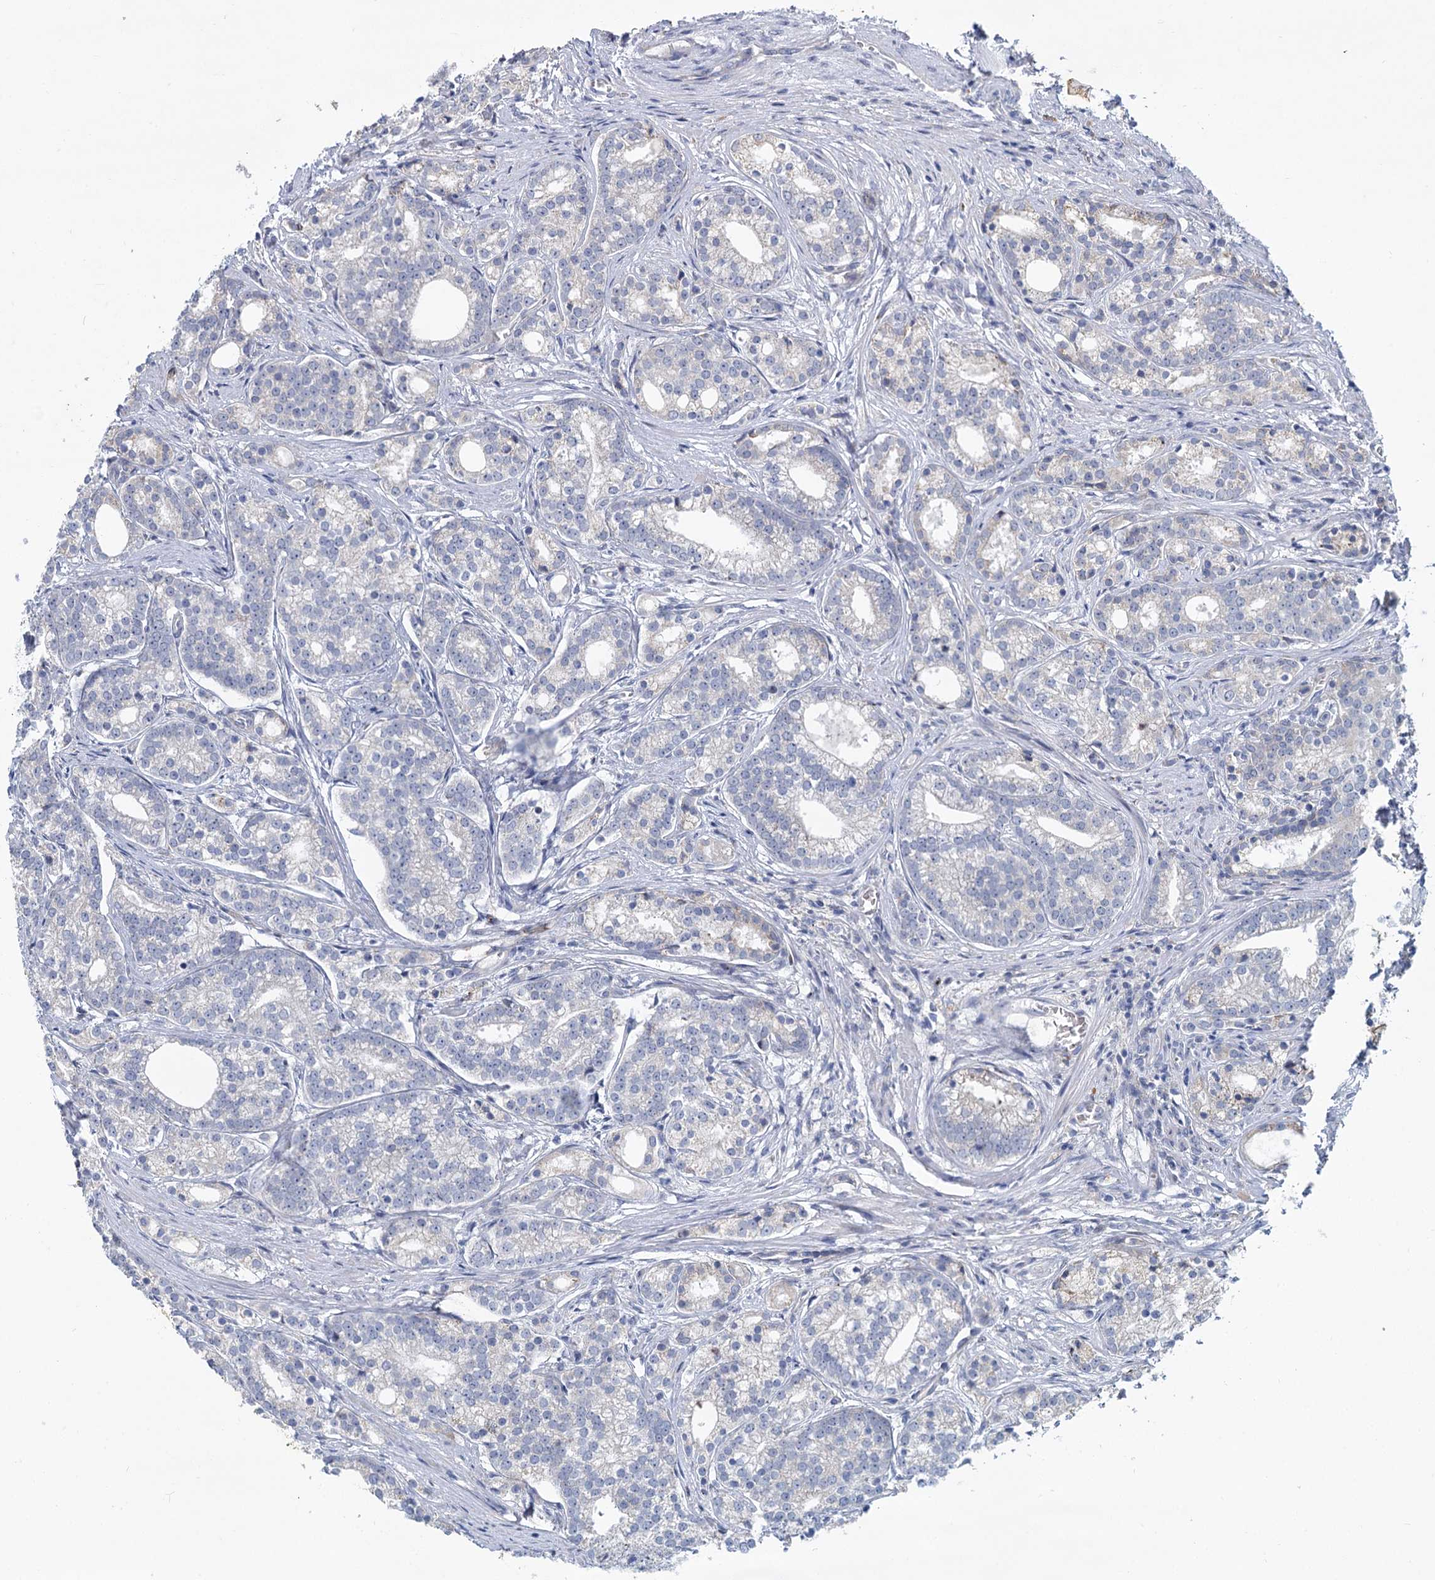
{"staining": {"intensity": "negative", "quantity": "none", "location": "none"}, "tissue": "prostate cancer", "cell_type": "Tumor cells", "image_type": "cancer", "snomed": [{"axis": "morphology", "description": "Adenocarcinoma, Low grade"}, {"axis": "topography", "description": "Prostate"}], "caption": "Tumor cells show no significant positivity in prostate cancer.", "gene": "PRSS35", "patient": {"sex": "male", "age": 71}}